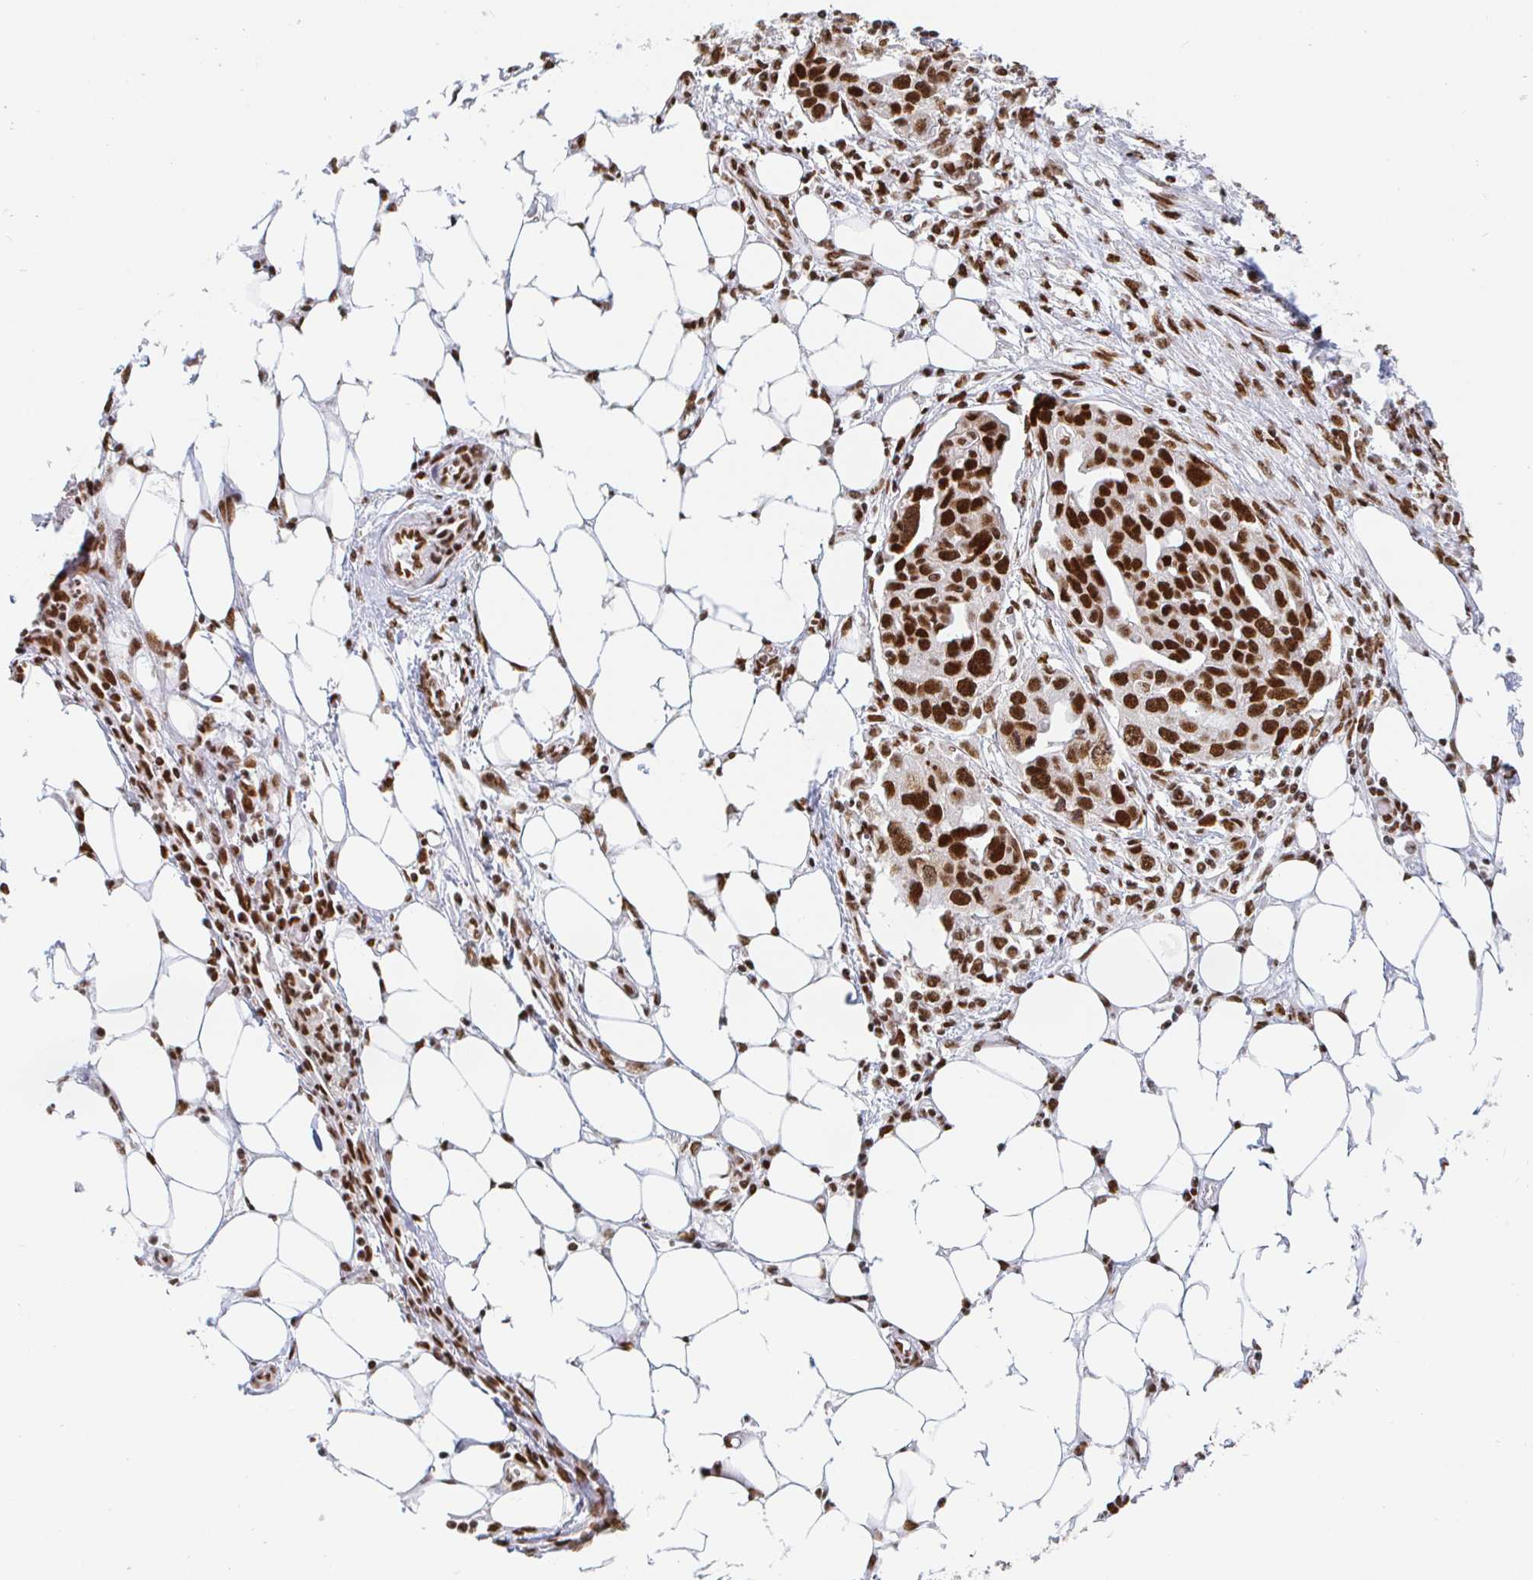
{"staining": {"intensity": "strong", "quantity": ">75%", "location": "nuclear"}, "tissue": "ovarian cancer", "cell_type": "Tumor cells", "image_type": "cancer", "snomed": [{"axis": "morphology", "description": "Carcinoma, endometroid"}, {"axis": "morphology", "description": "Cystadenocarcinoma, serous, NOS"}, {"axis": "topography", "description": "Ovary"}], "caption": "Brown immunohistochemical staining in human ovarian serous cystadenocarcinoma demonstrates strong nuclear staining in about >75% of tumor cells. Immunohistochemistry stains the protein of interest in brown and the nuclei are stained blue.", "gene": "RBMX", "patient": {"sex": "female", "age": 45}}